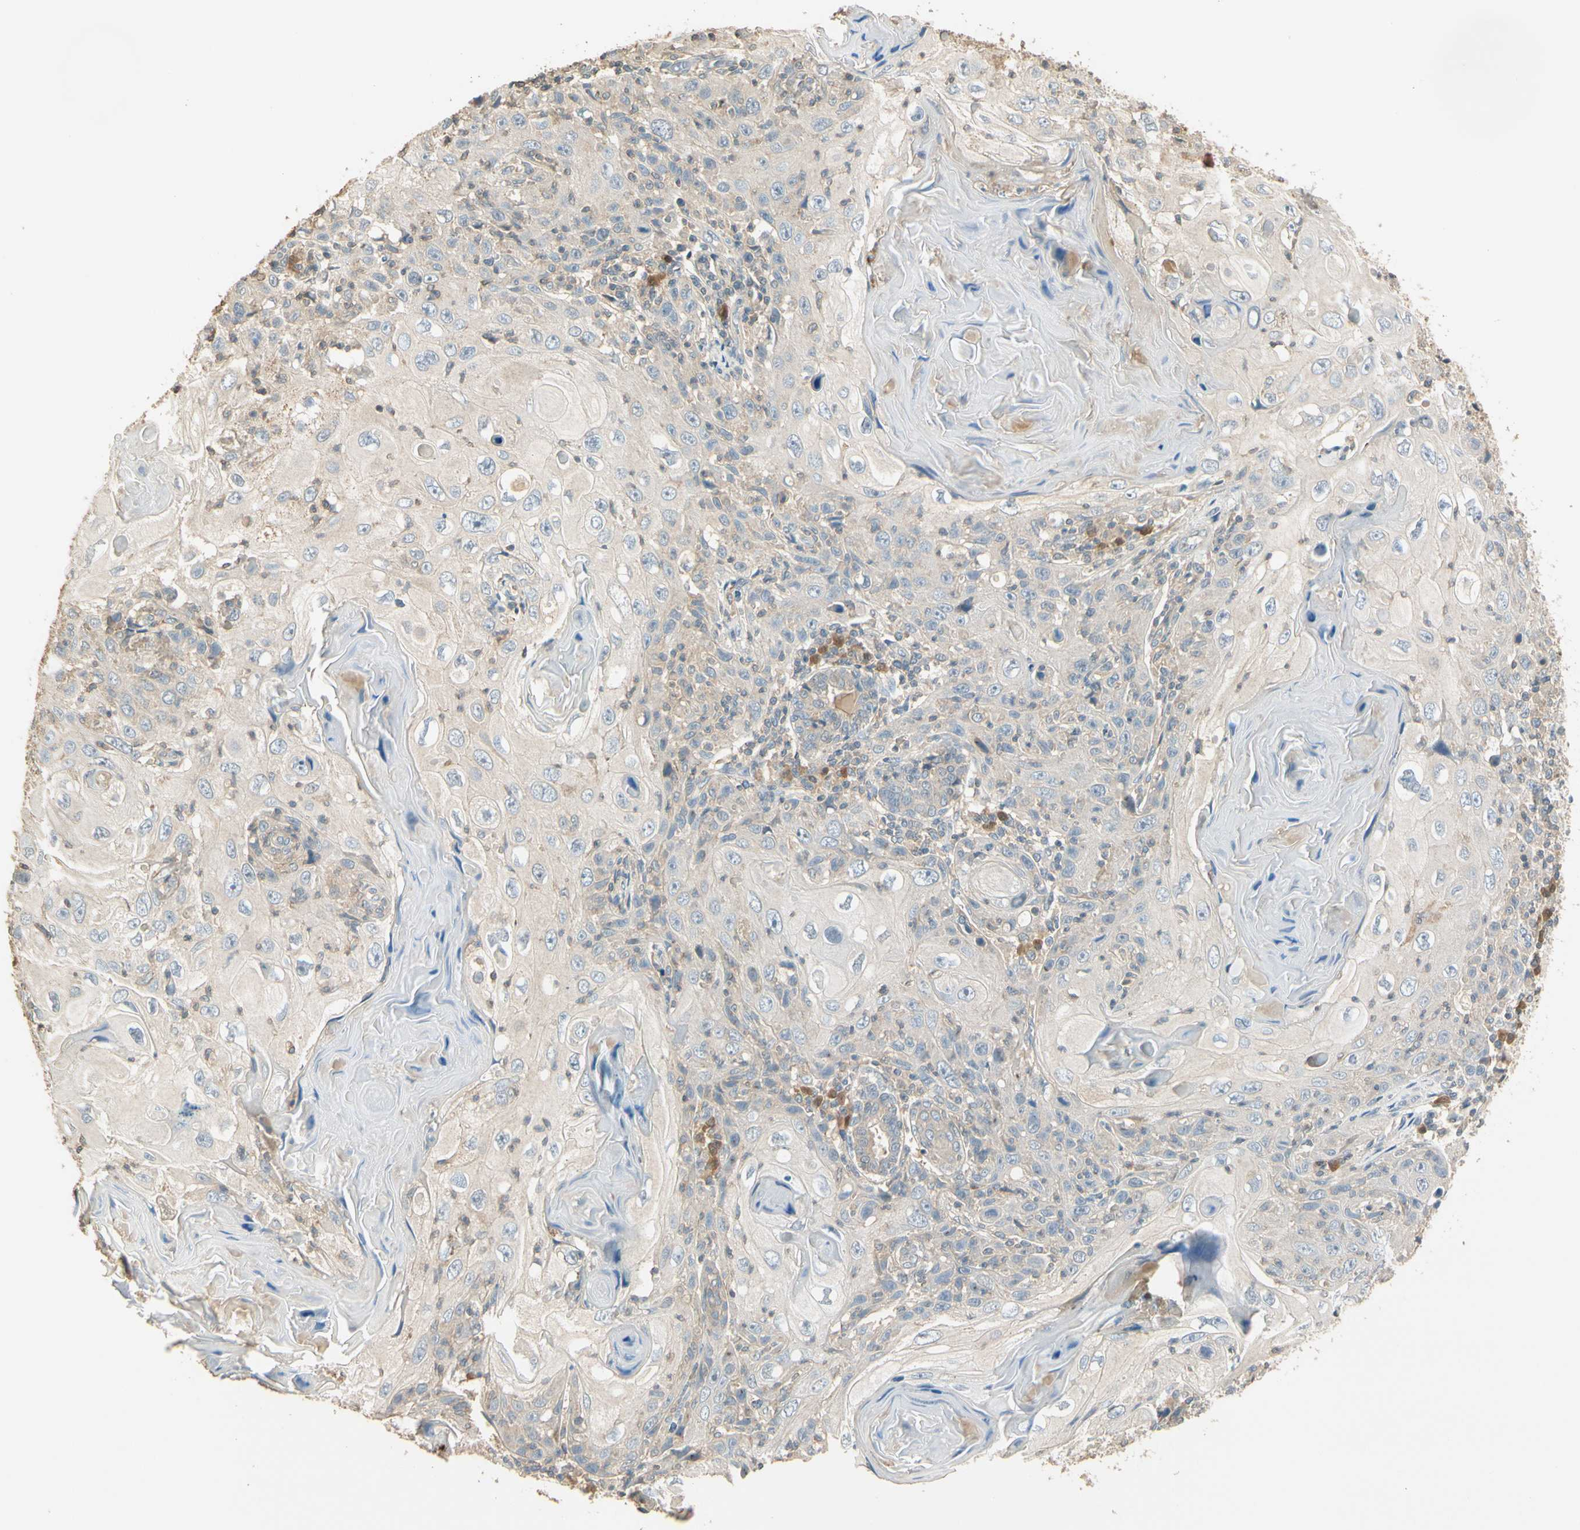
{"staining": {"intensity": "weak", "quantity": "<25%", "location": "cytoplasmic/membranous"}, "tissue": "skin cancer", "cell_type": "Tumor cells", "image_type": "cancer", "snomed": [{"axis": "morphology", "description": "Squamous cell carcinoma, NOS"}, {"axis": "topography", "description": "Skin"}], "caption": "A micrograph of skin squamous cell carcinoma stained for a protein demonstrates no brown staining in tumor cells.", "gene": "PLXNA1", "patient": {"sex": "female", "age": 88}}